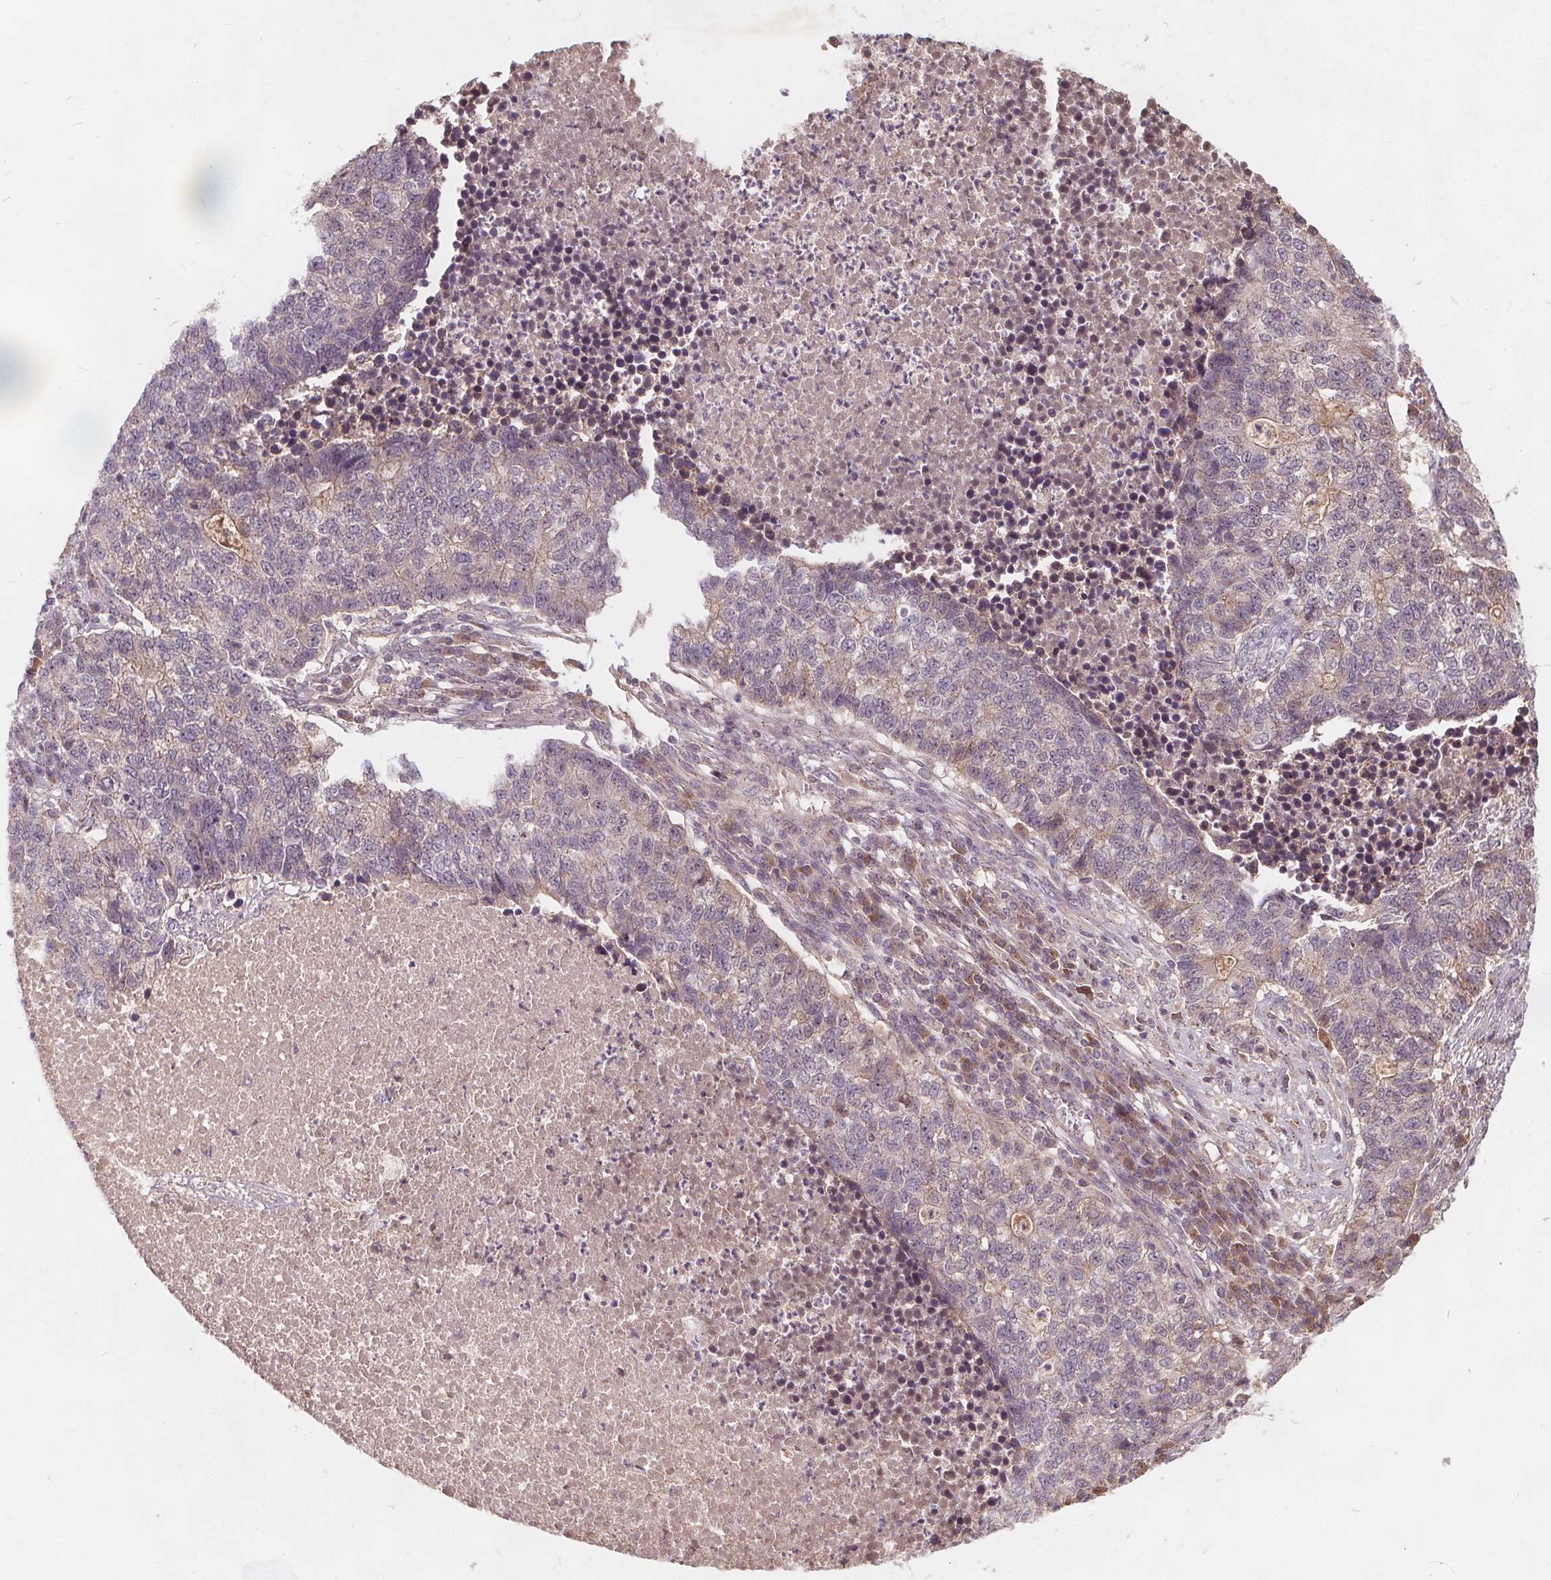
{"staining": {"intensity": "negative", "quantity": "none", "location": "none"}, "tissue": "lung cancer", "cell_type": "Tumor cells", "image_type": "cancer", "snomed": [{"axis": "morphology", "description": "Adenocarcinoma, NOS"}, {"axis": "topography", "description": "Lung"}], "caption": "DAB immunohistochemical staining of human lung adenocarcinoma displays no significant staining in tumor cells.", "gene": "CSNK1G2", "patient": {"sex": "male", "age": 57}}